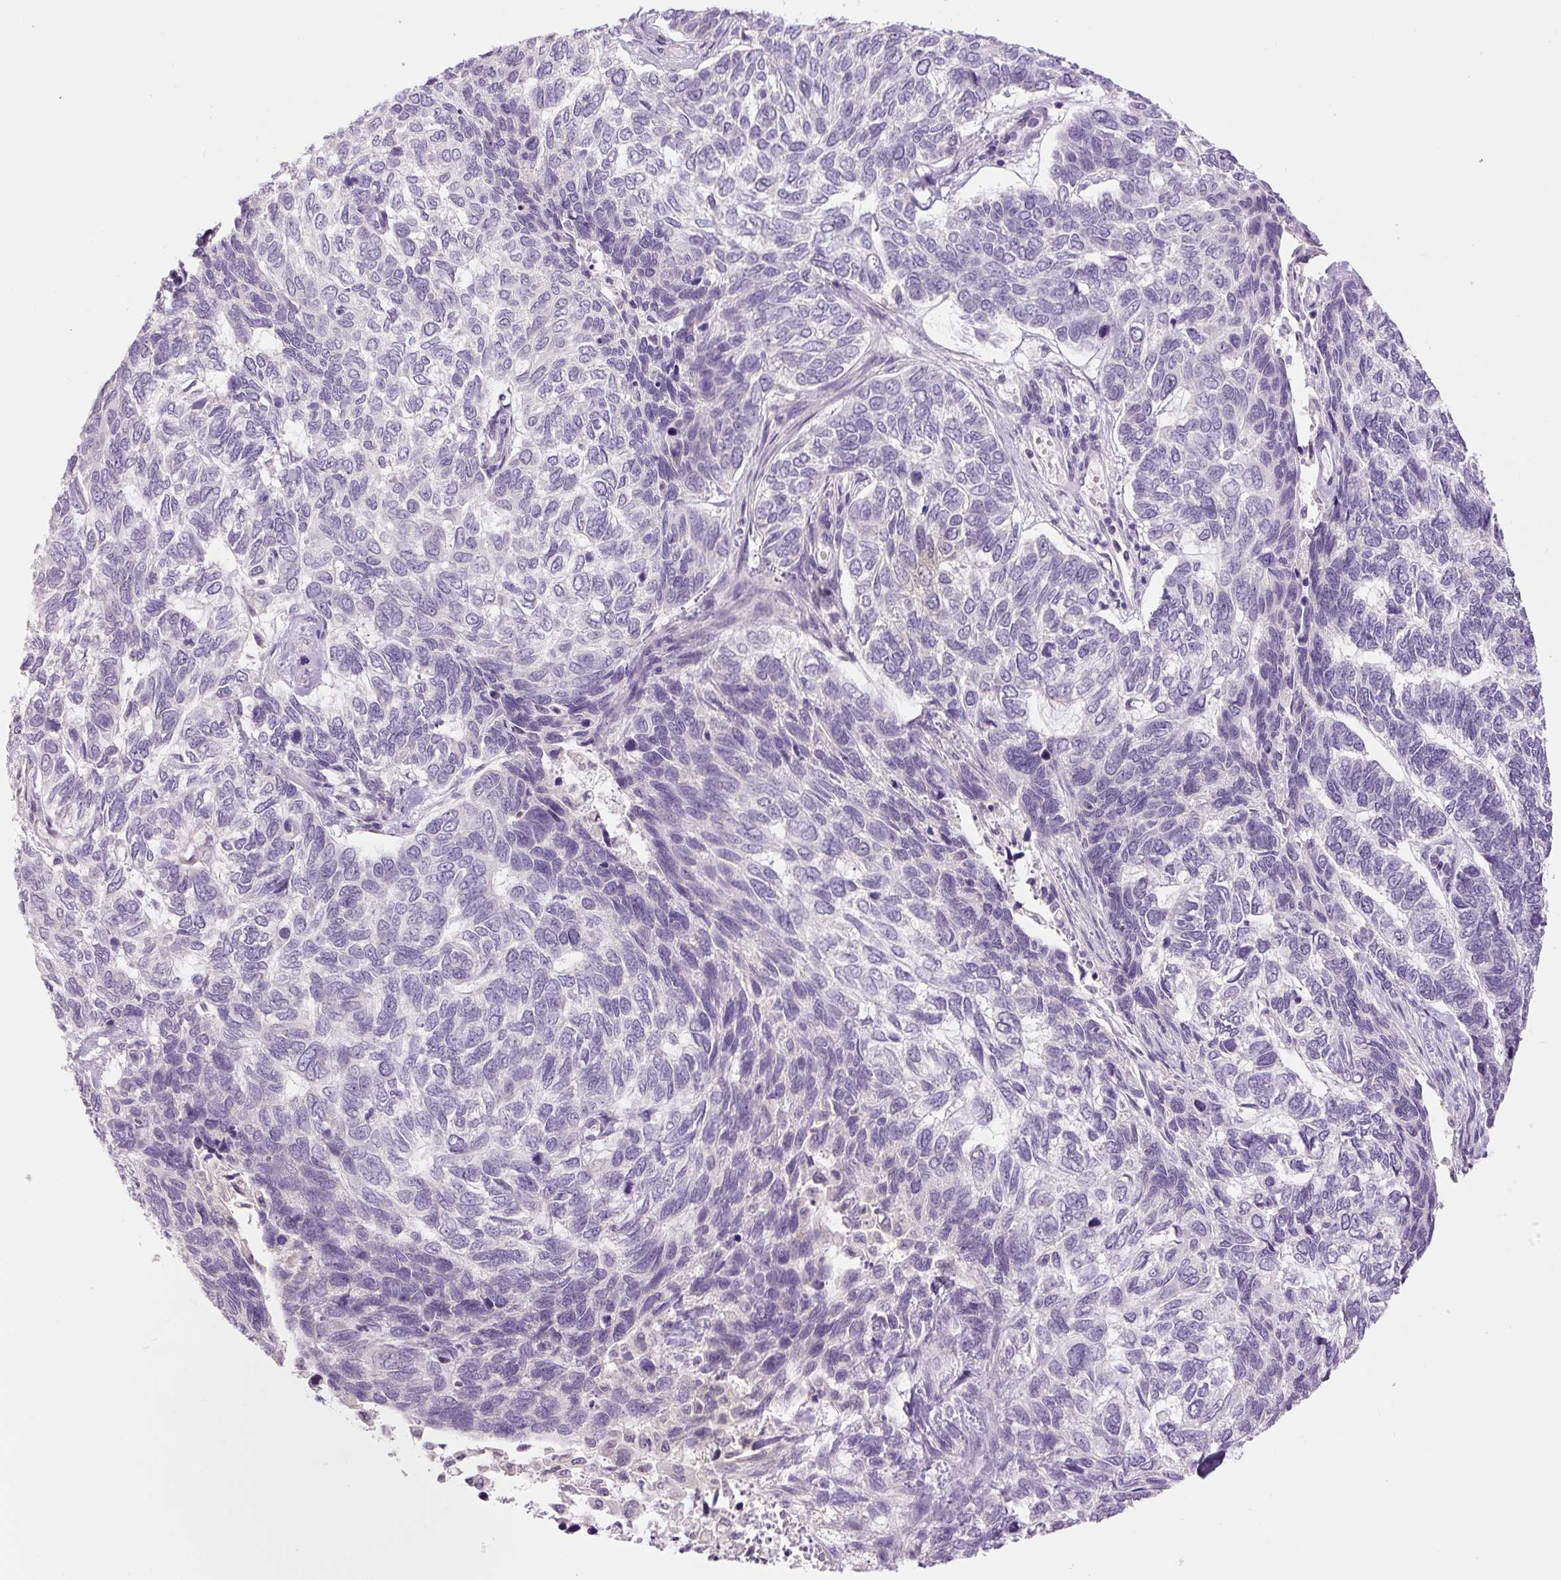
{"staining": {"intensity": "negative", "quantity": "none", "location": "none"}, "tissue": "skin cancer", "cell_type": "Tumor cells", "image_type": "cancer", "snomed": [{"axis": "morphology", "description": "Basal cell carcinoma"}, {"axis": "topography", "description": "Skin"}], "caption": "Protein analysis of skin cancer (basal cell carcinoma) displays no significant expression in tumor cells. (Brightfield microscopy of DAB immunohistochemistry at high magnification).", "gene": "FABP7", "patient": {"sex": "female", "age": 65}}